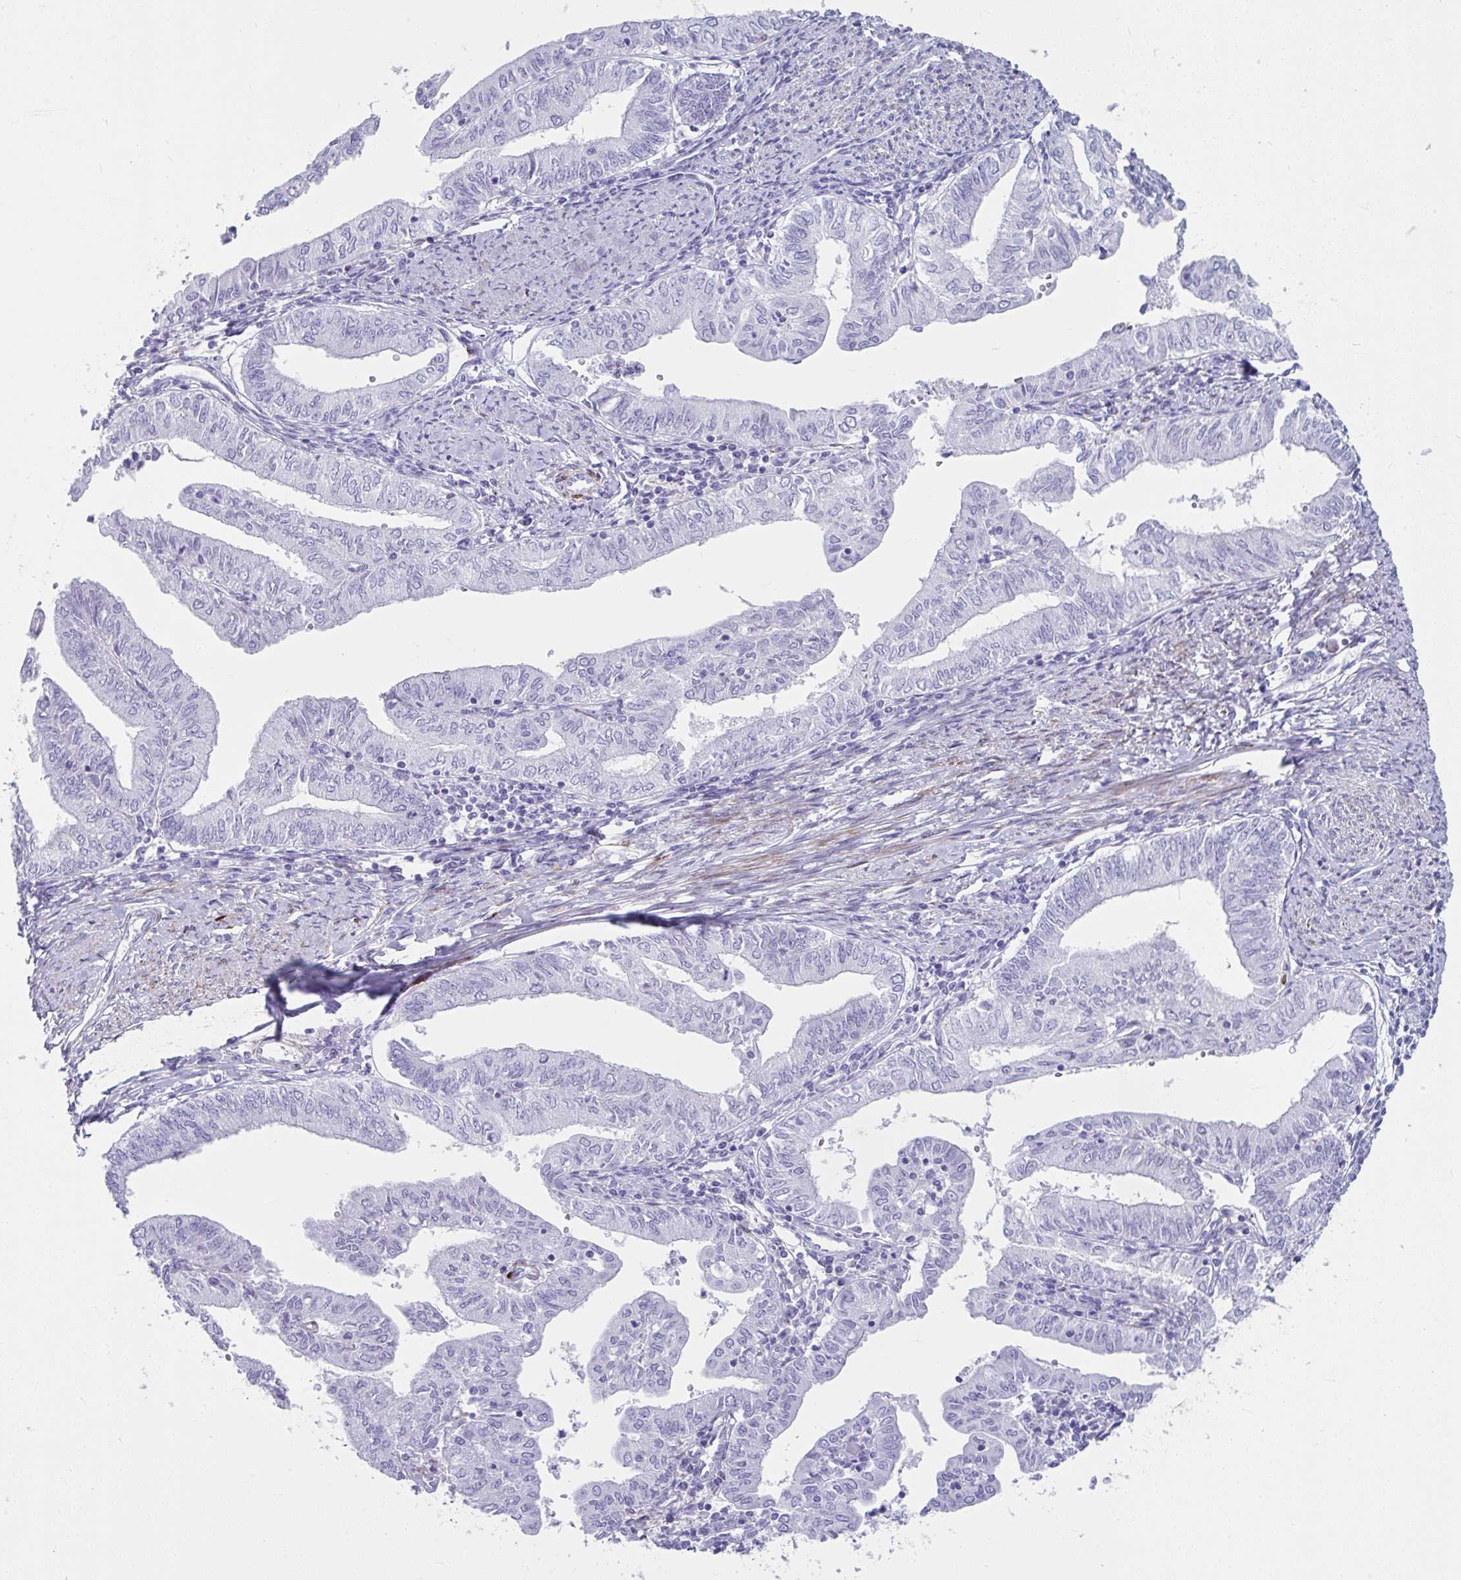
{"staining": {"intensity": "negative", "quantity": "none", "location": "none"}, "tissue": "endometrial cancer", "cell_type": "Tumor cells", "image_type": "cancer", "snomed": [{"axis": "morphology", "description": "Adenocarcinoma, NOS"}, {"axis": "topography", "description": "Endometrium"}], "caption": "A high-resolution image shows immunohistochemistry (IHC) staining of adenocarcinoma (endometrial), which demonstrates no significant expression in tumor cells.", "gene": "GRXCR2", "patient": {"sex": "female", "age": 66}}